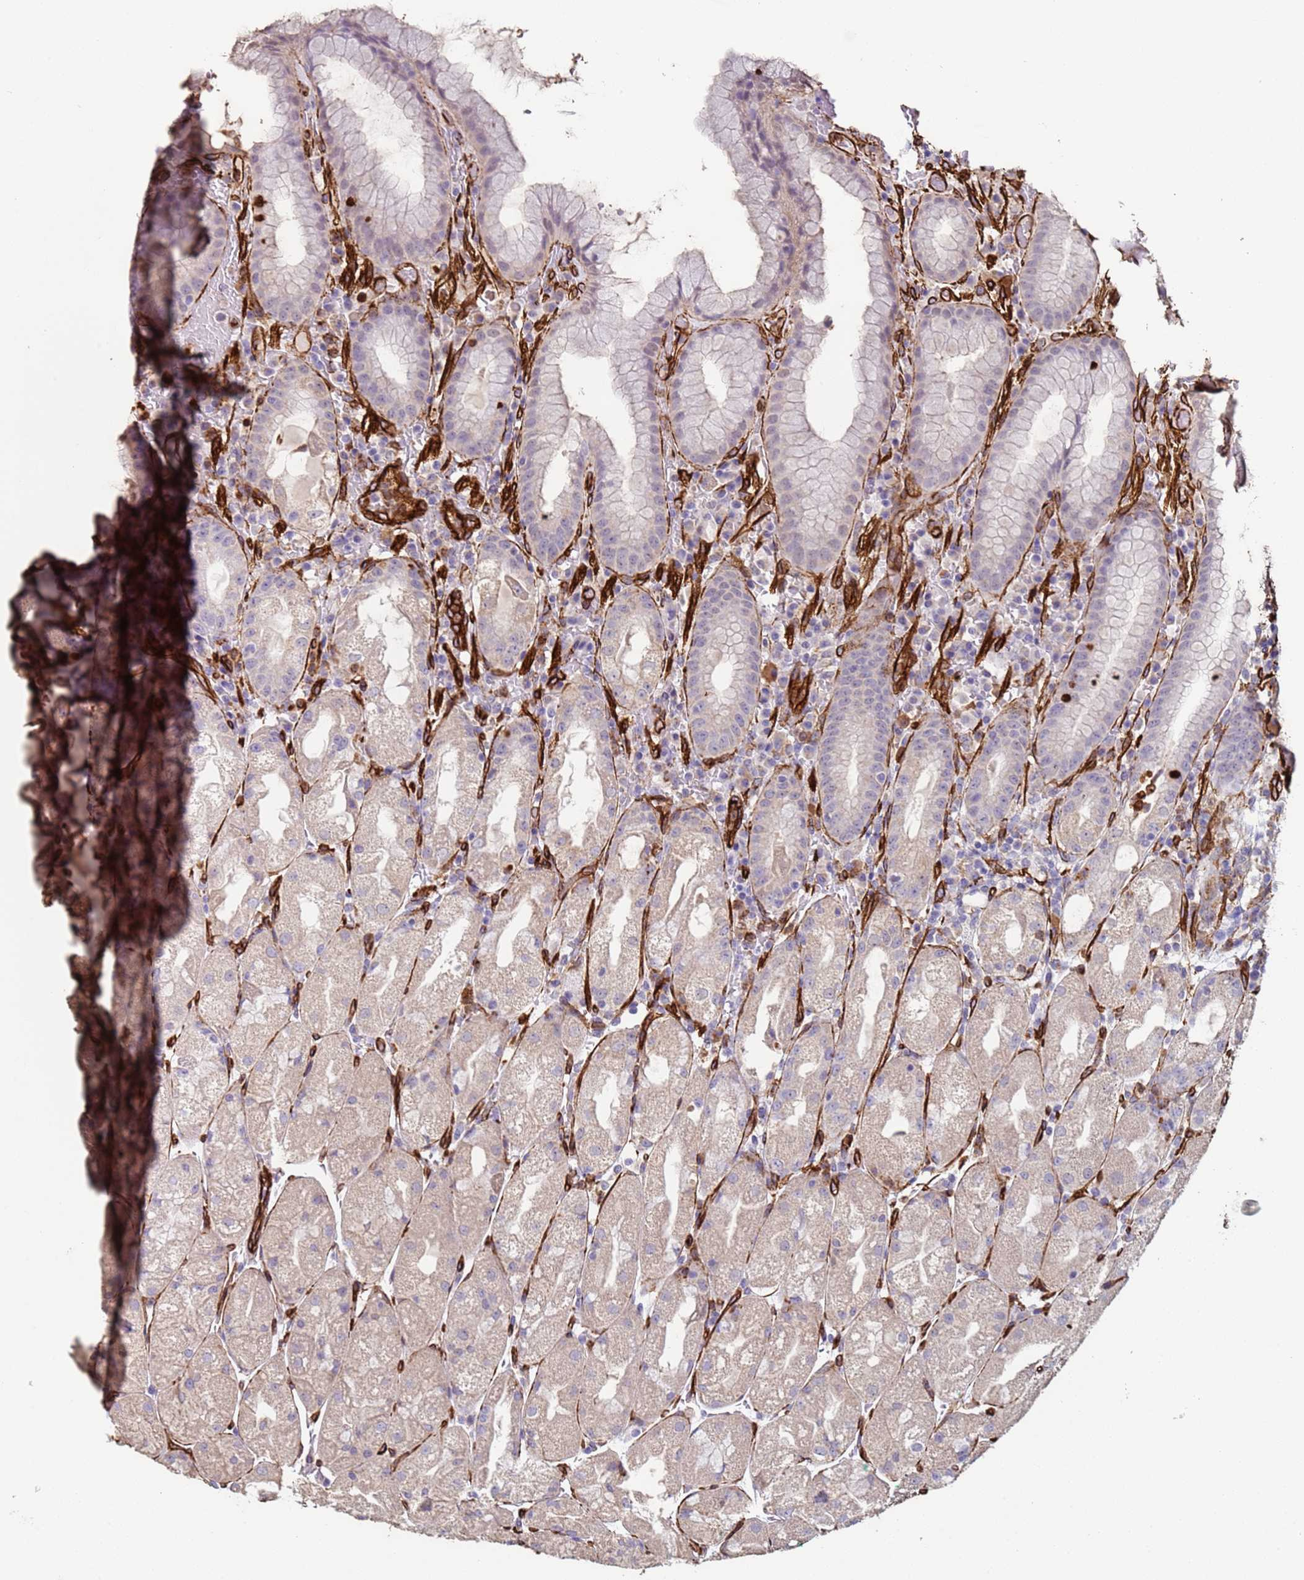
{"staining": {"intensity": "weak", "quantity": "25%-75%", "location": "cytoplasmic/membranous"}, "tissue": "stomach", "cell_type": "Glandular cells", "image_type": "normal", "snomed": [{"axis": "morphology", "description": "Normal tissue, NOS"}, {"axis": "topography", "description": "Stomach, upper"}], "caption": "Weak cytoplasmic/membranous staining is identified in about 25%-75% of glandular cells in benign stomach.", "gene": "GASK1A", "patient": {"sex": "male", "age": 52}}